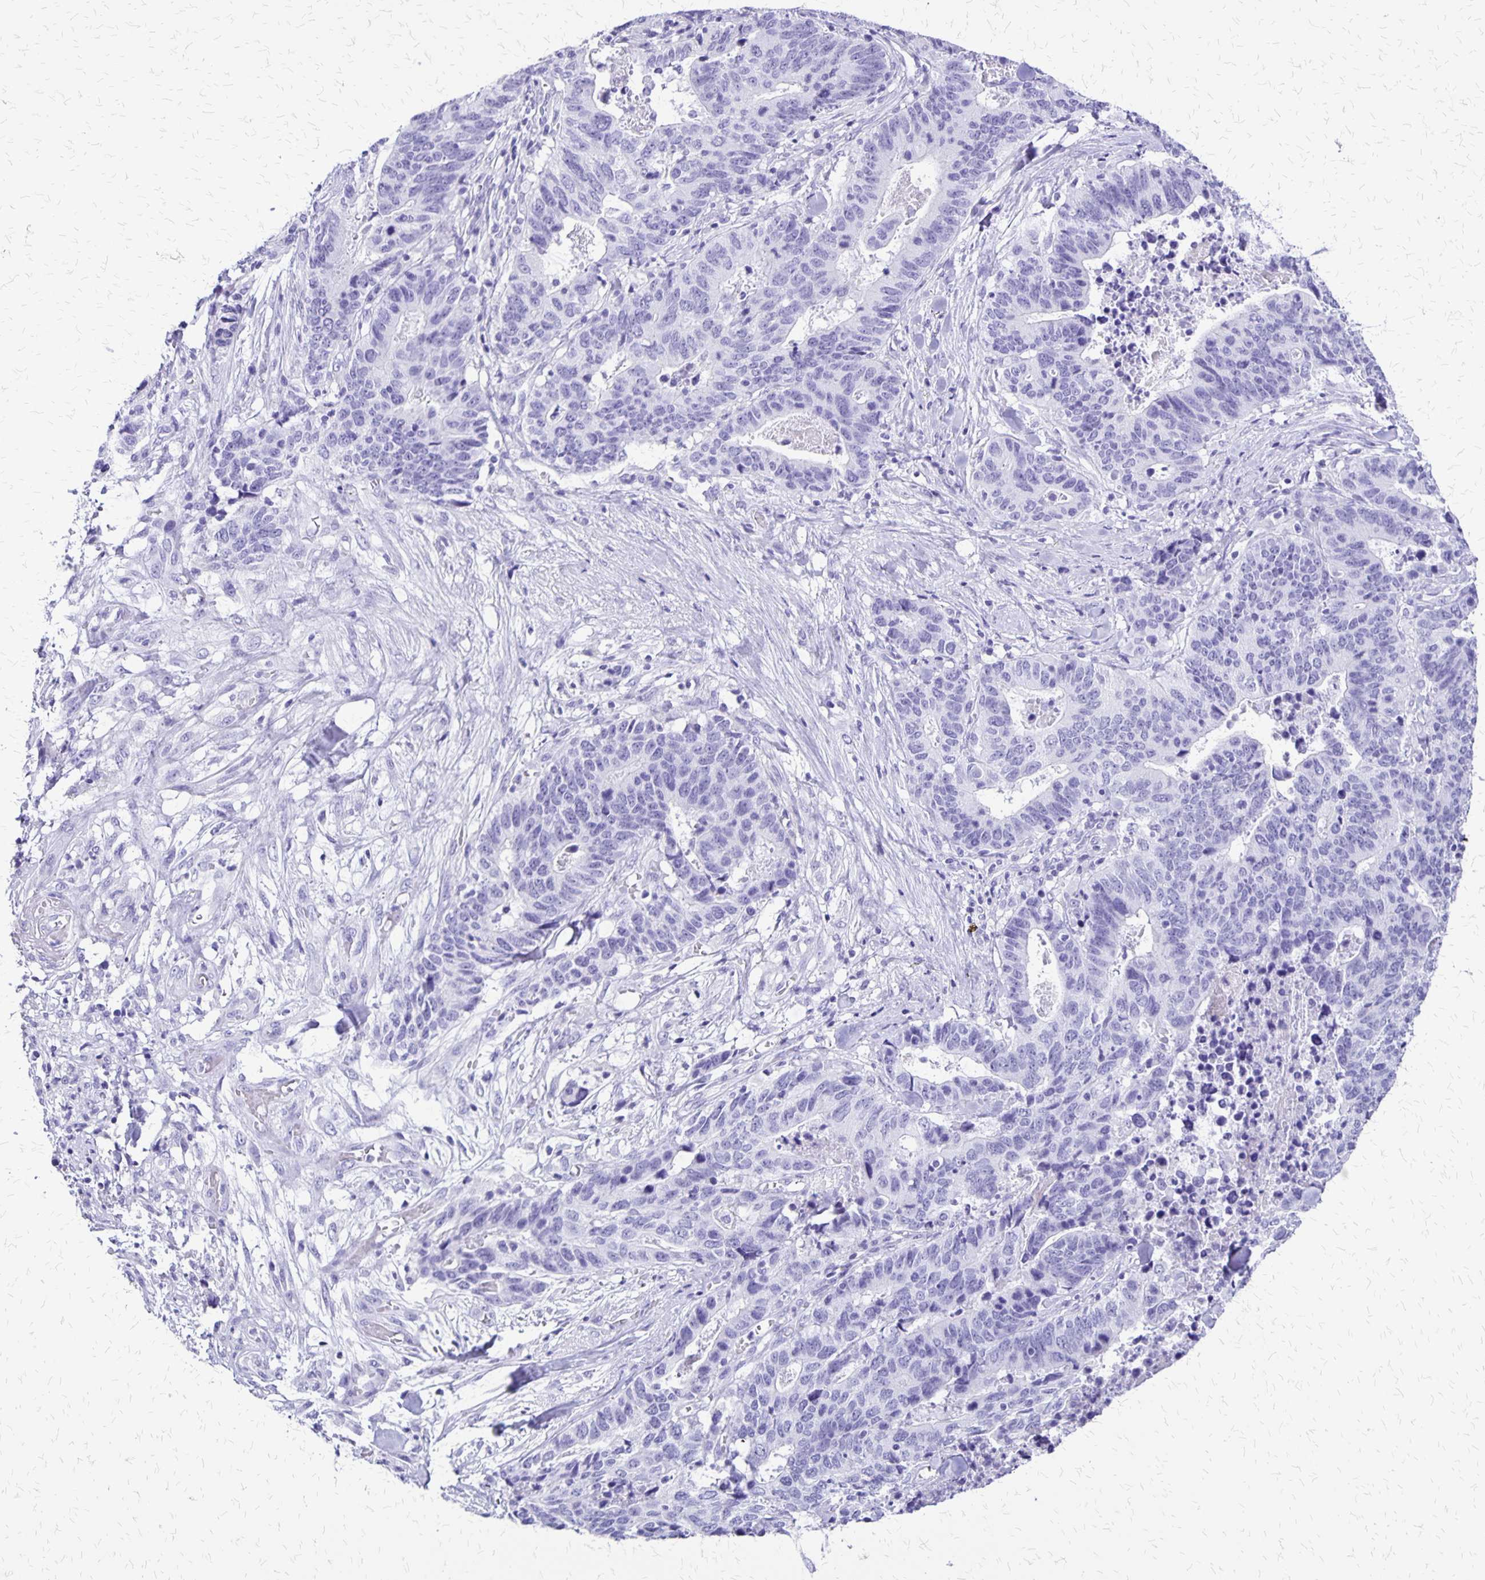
{"staining": {"intensity": "negative", "quantity": "none", "location": "none"}, "tissue": "stomach cancer", "cell_type": "Tumor cells", "image_type": "cancer", "snomed": [{"axis": "morphology", "description": "Adenocarcinoma, NOS"}, {"axis": "topography", "description": "Stomach, upper"}], "caption": "This is an IHC histopathology image of human stomach cancer. There is no staining in tumor cells.", "gene": "SLC13A2", "patient": {"sex": "female", "age": 67}}